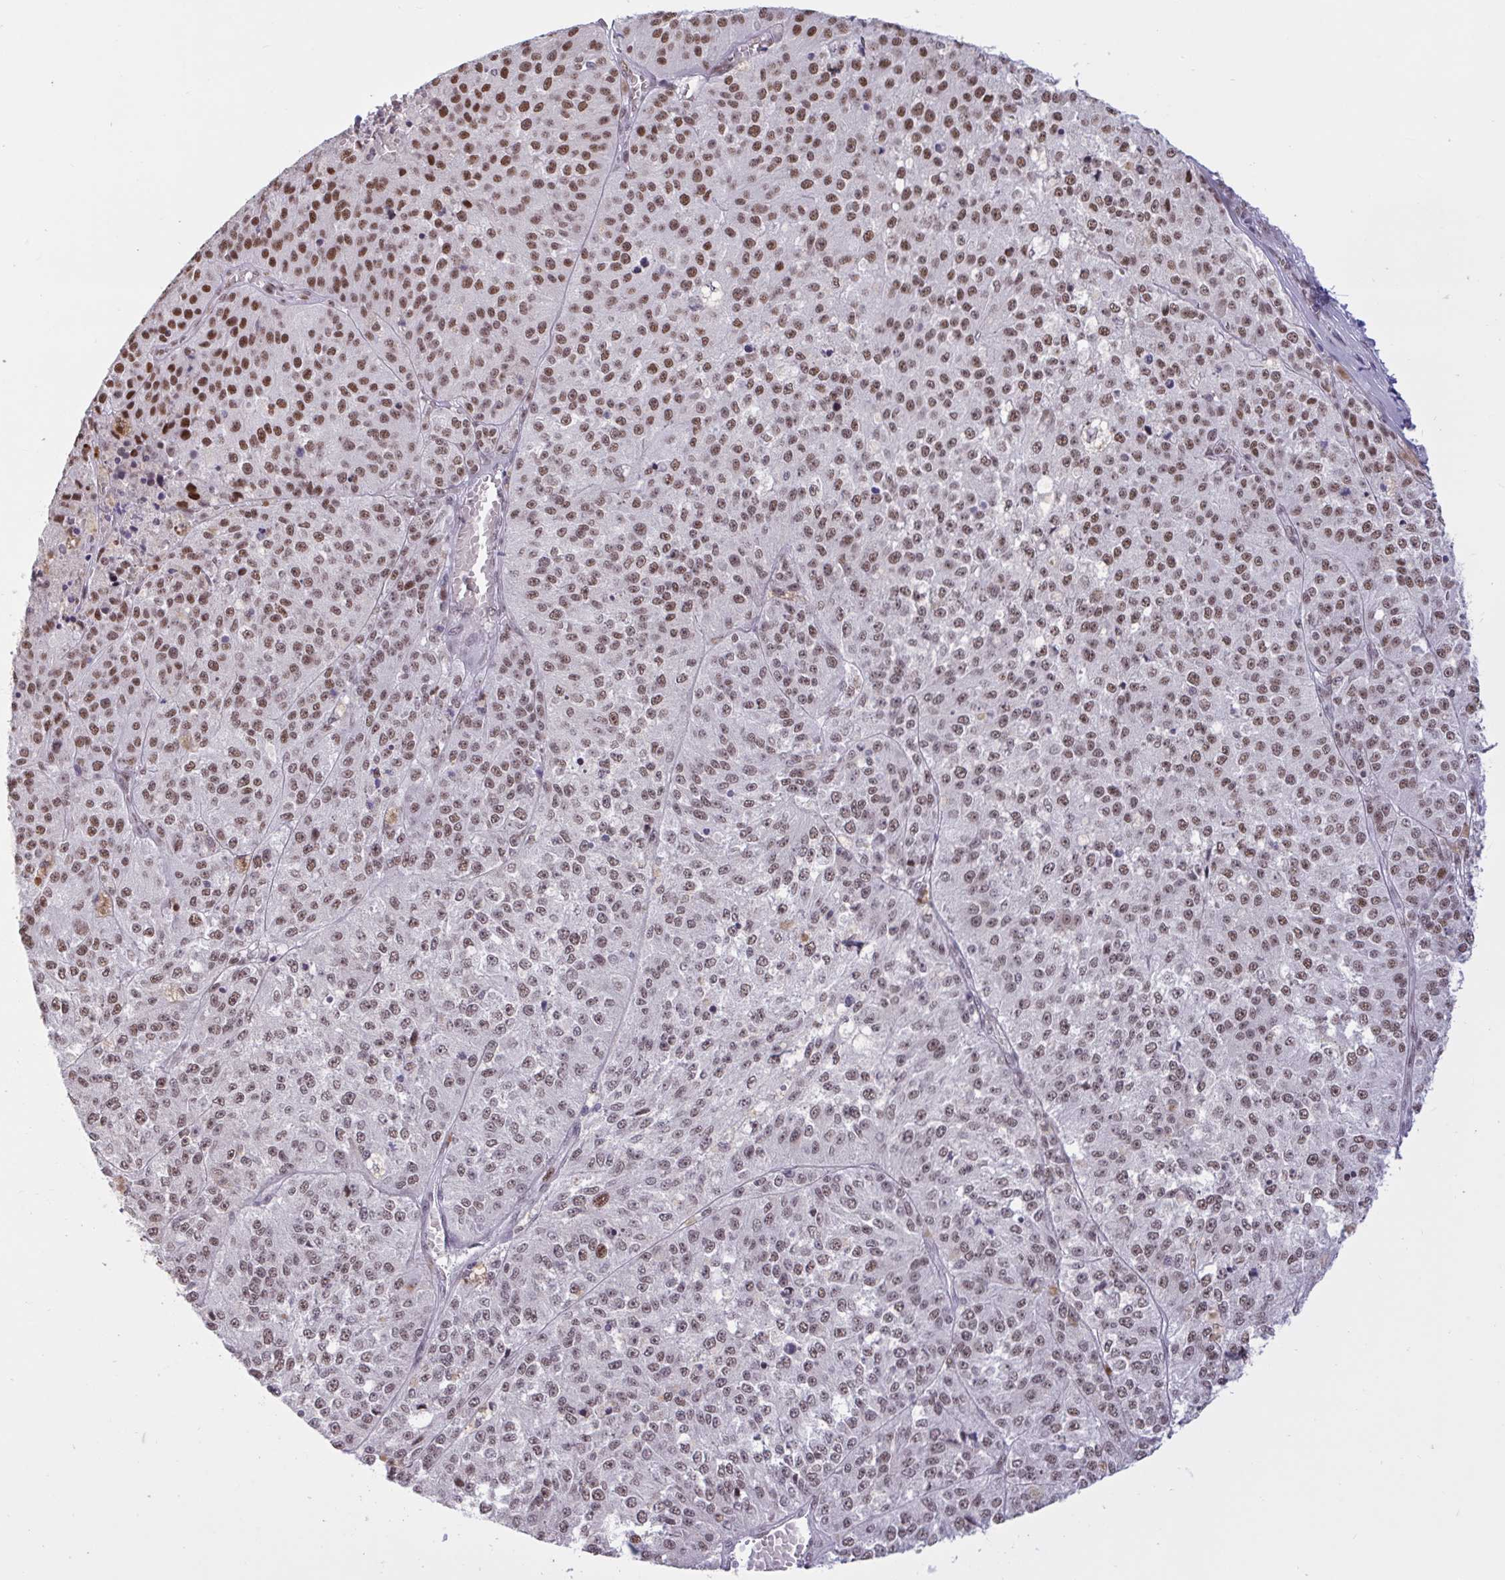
{"staining": {"intensity": "moderate", "quantity": "25%-75%", "location": "nuclear"}, "tissue": "melanoma", "cell_type": "Tumor cells", "image_type": "cancer", "snomed": [{"axis": "morphology", "description": "Malignant melanoma, Metastatic site"}, {"axis": "topography", "description": "Lymph node"}], "caption": "A histopathology image showing moderate nuclear staining in approximately 25%-75% of tumor cells in malignant melanoma (metastatic site), as visualized by brown immunohistochemical staining.", "gene": "CBFA2T2", "patient": {"sex": "female", "age": 64}}